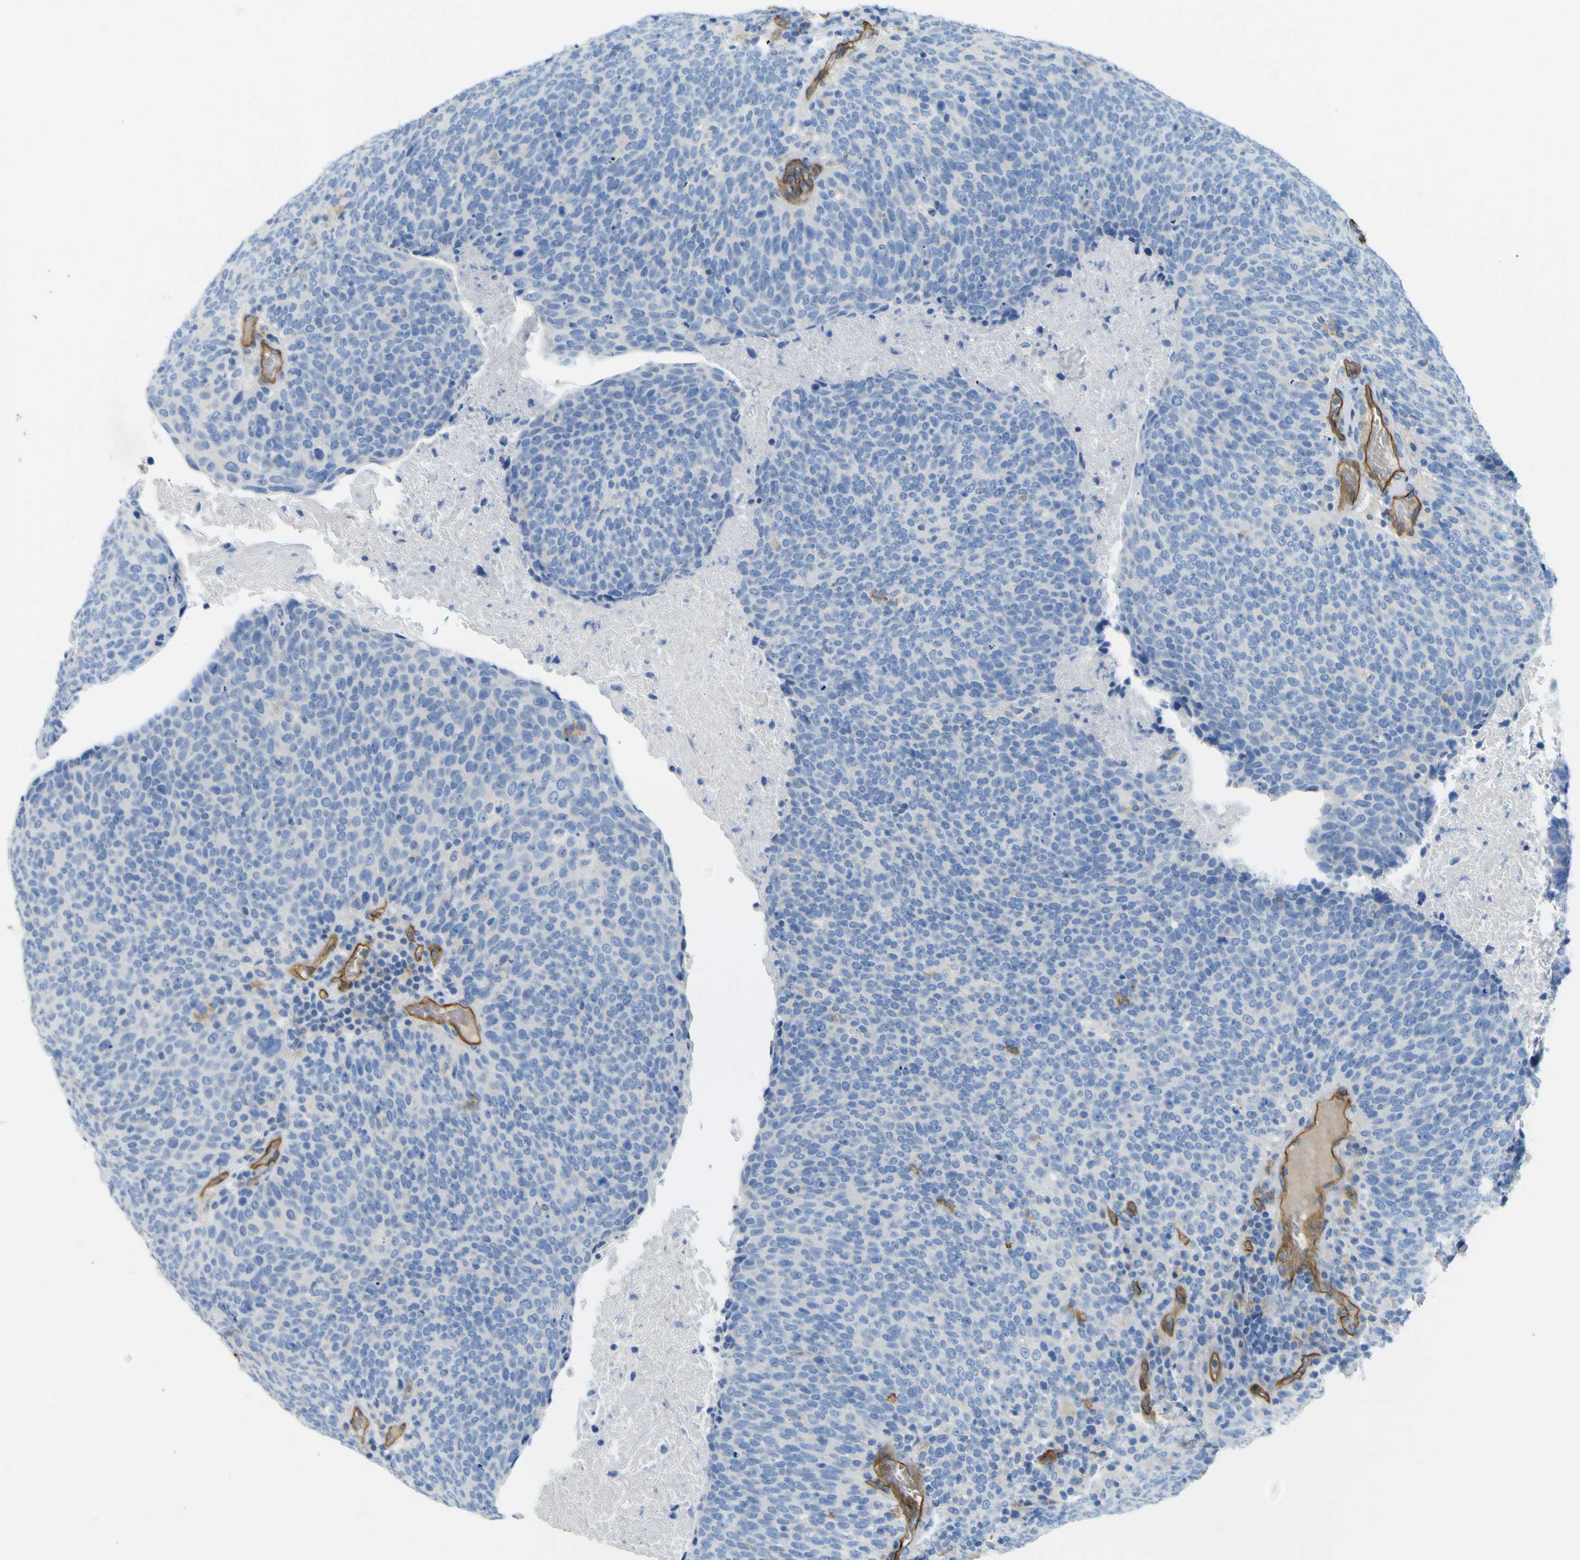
{"staining": {"intensity": "negative", "quantity": "none", "location": "none"}, "tissue": "head and neck cancer", "cell_type": "Tumor cells", "image_type": "cancer", "snomed": [{"axis": "morphology", "description": "Squamous cell carcinoma, NOS"}, {"axis": "morphology", "description": "Squamous cell carcinoma, metastatic, NOS"}, {"axis": "topography", "description": "Lymph node"}, {"axis": "topography", "description": "Head-Neck"}], "caption": "Tumor cells show no significant positivity in head and neck cancer.", "gene": "CD93", "patient": {"sex": "male", "age": 62}}